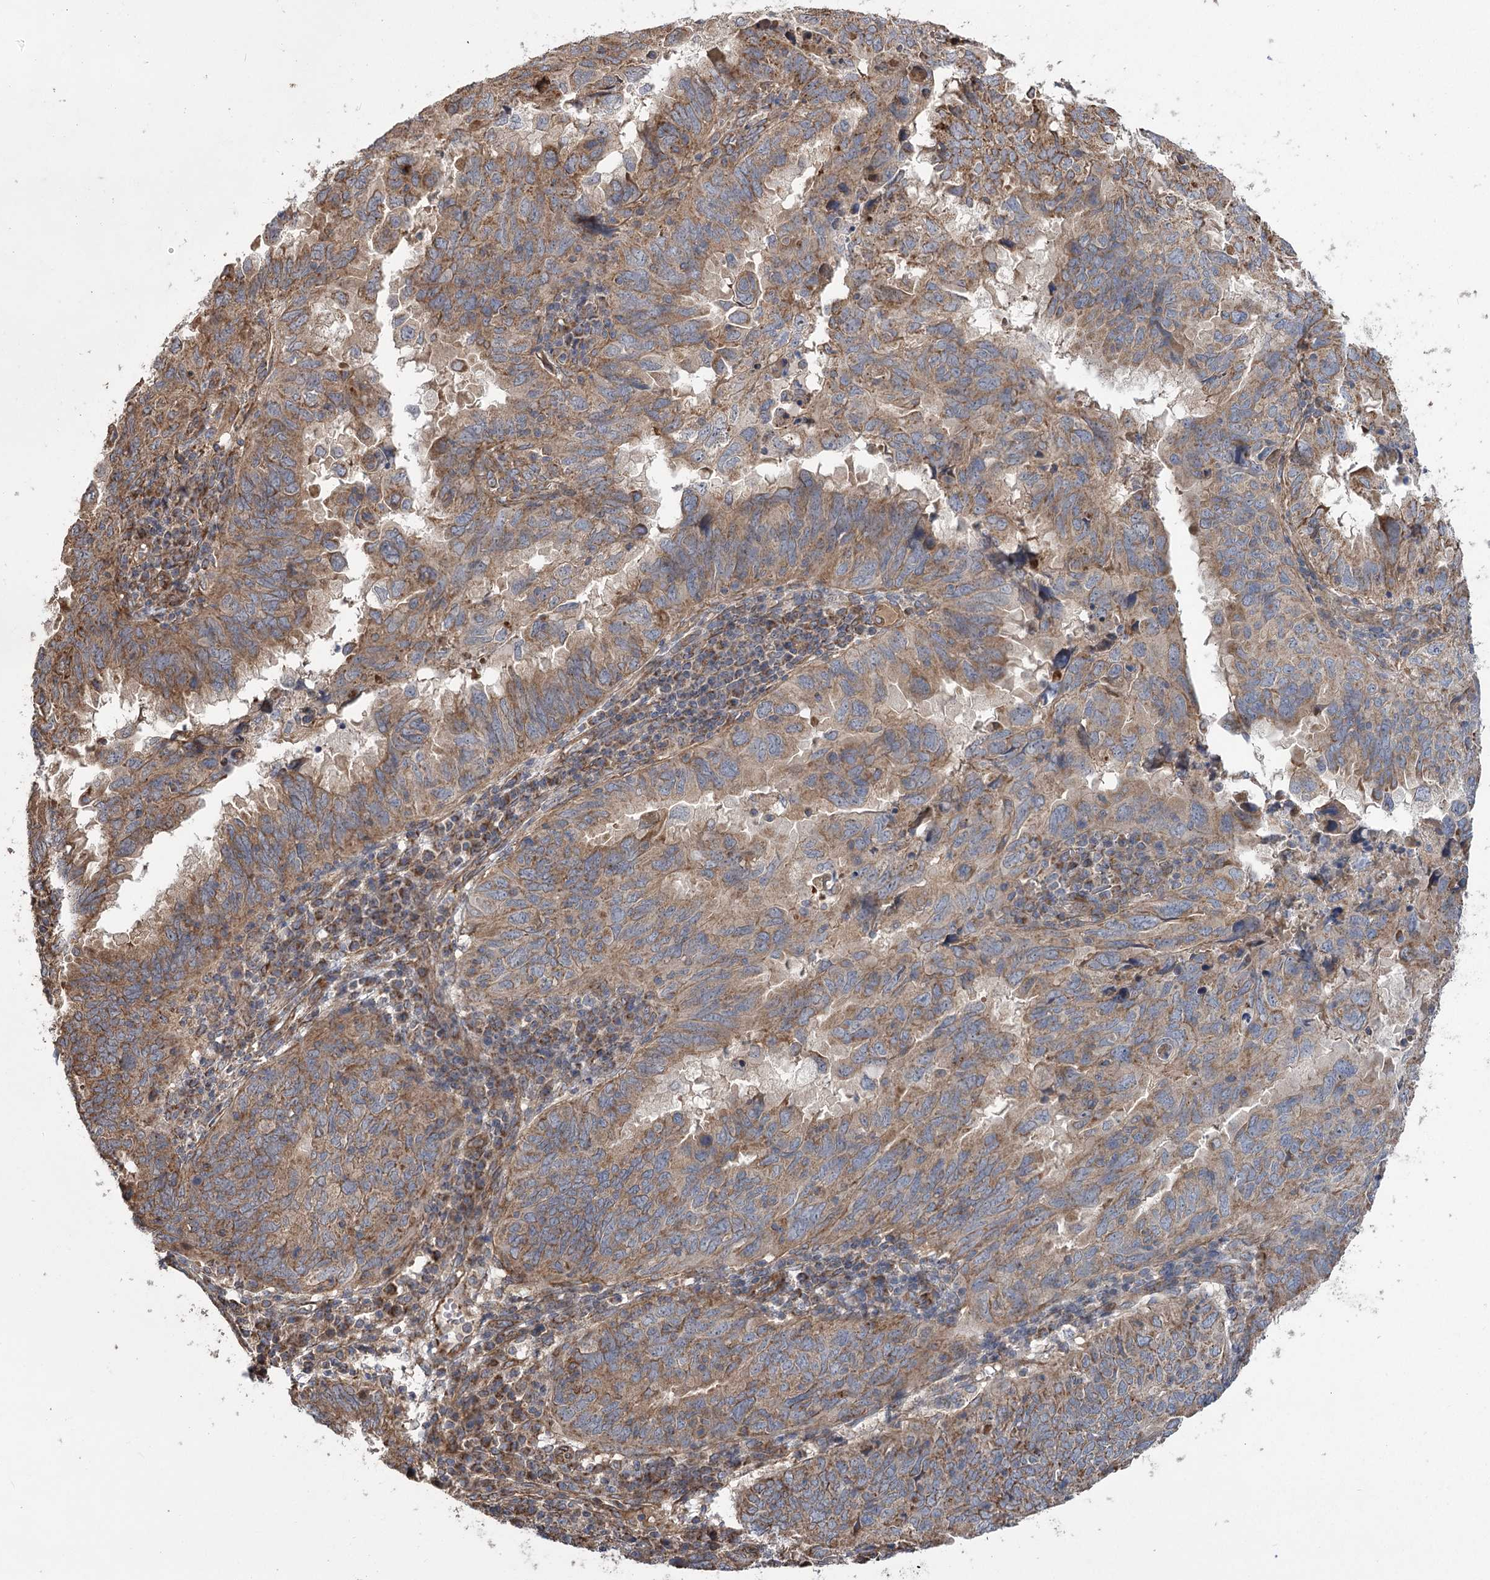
{"staining": {"intensity": "moderate", "quantity": ">75%", "location": "cytoplasmic/membranous"}, "tissue": "endometrial cancer", "cell_type": "Tumor cells", "image_type": "cancer", "snomed": [{"axis": "morphology", "description": "Adenocarcinoma, NOS"}, {"axis": "topography", "description": "Uterus"}], "caption": "Protein staining by immunohistochemistry demonstrates moderate cytoplasmic/membranous expression in approximately >75% of tumor cells in endometrial cancer. (DAB (3,3'-diaminobenzidine) IHC with brightfield microscopy, high magnification).", "gene": "RWDD4", "patient": {"sex": "female", "age": 77}}